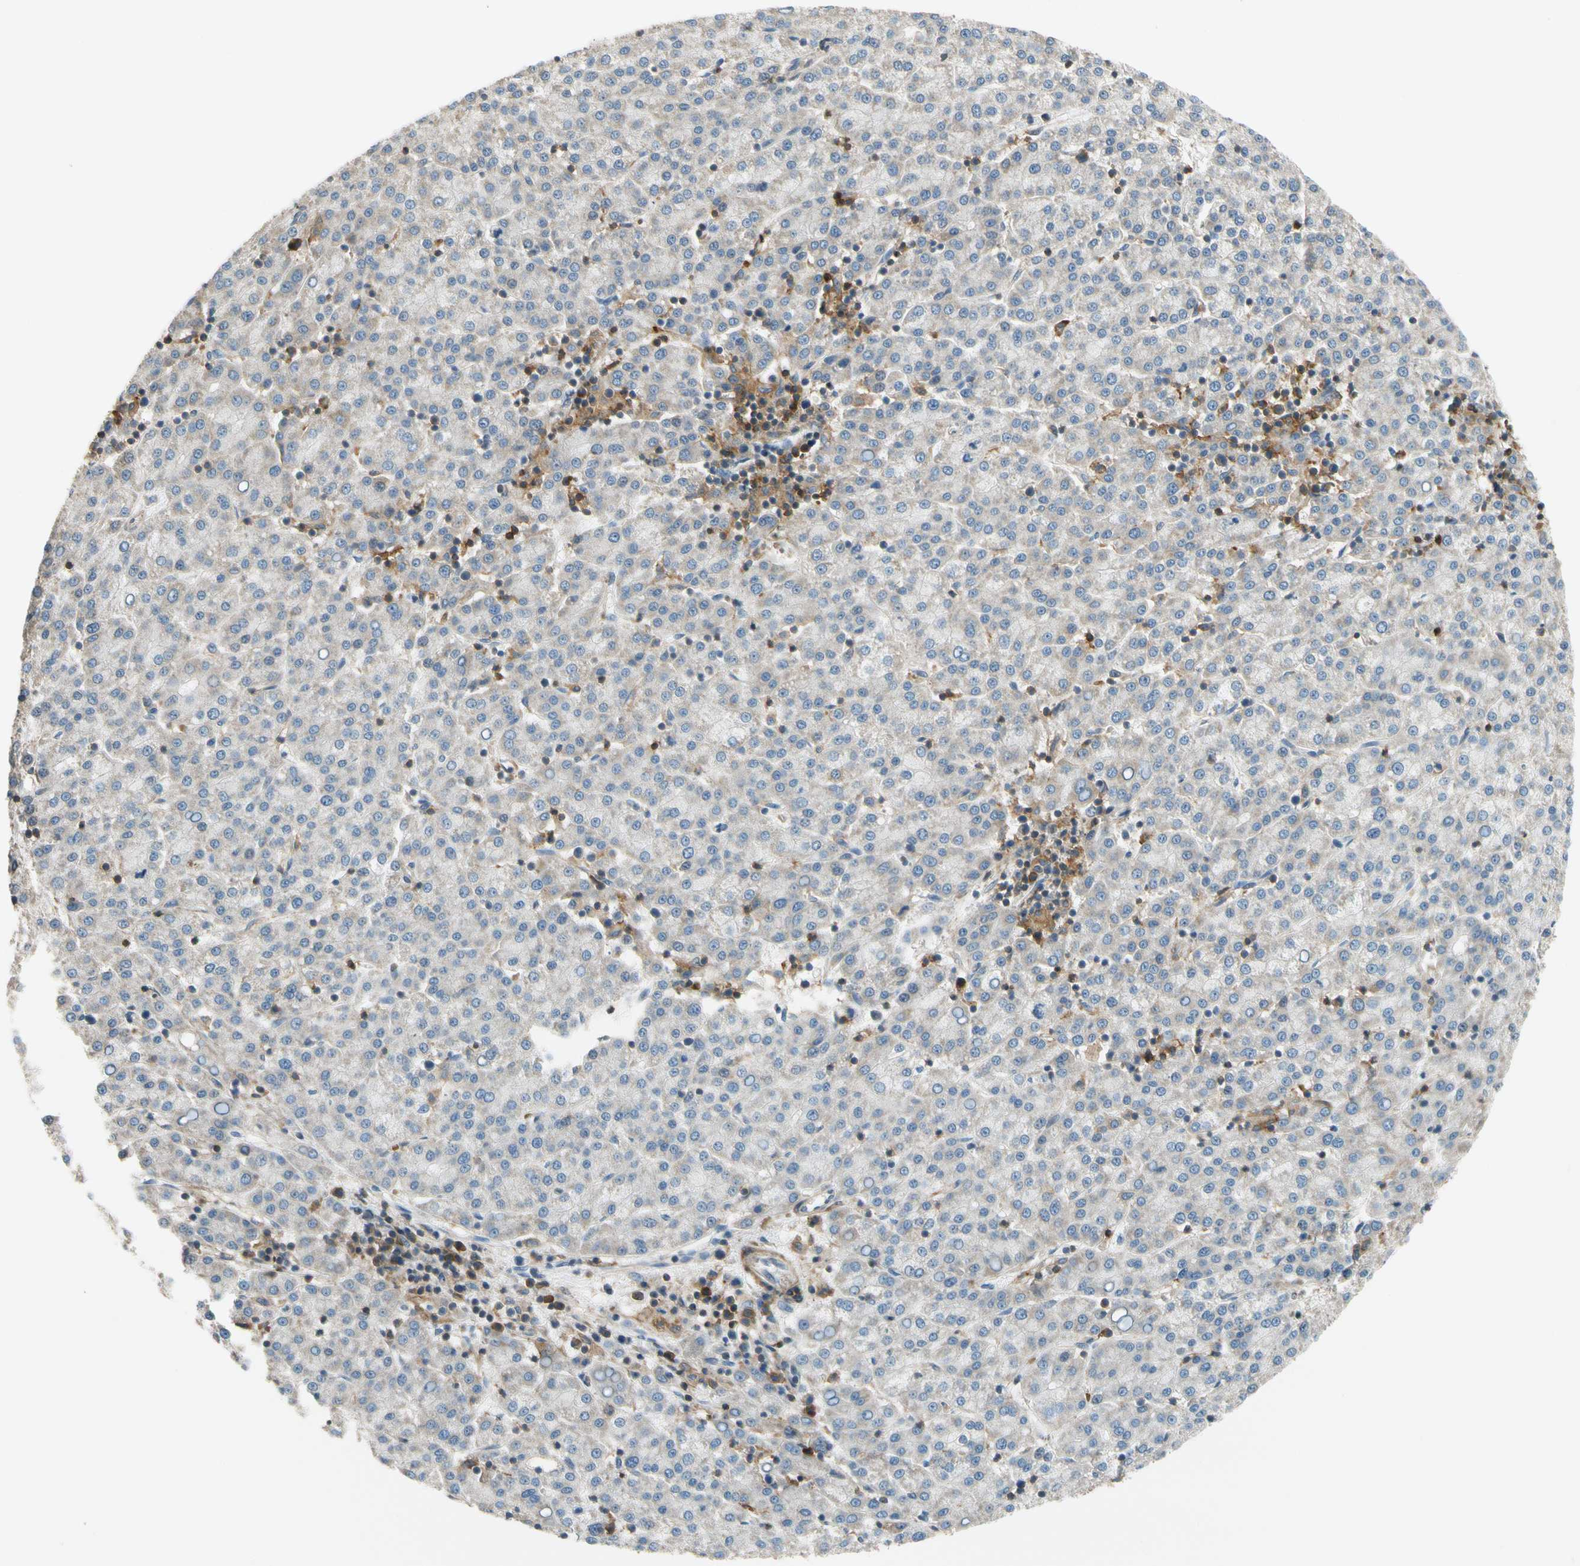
{"staining": {"intensity": "weak", "quantity": "<25%", "location": "cytoplasmic/membranous"}, "tissue": "liver cancer", "cell_type": "Tumor cells", "image_type": "cancer", "snomed": [{"axis": "morphology", "description": "Carcinoma, Hepatocellular, NOS"}, {"axis": "topography", "description": "Liver"}], "caption": "There is no significant expression in tumor cells of liver hepatocellular carcinoma.", "gene": "MST1R", "patient": {"sex": "female", "age": 58}}